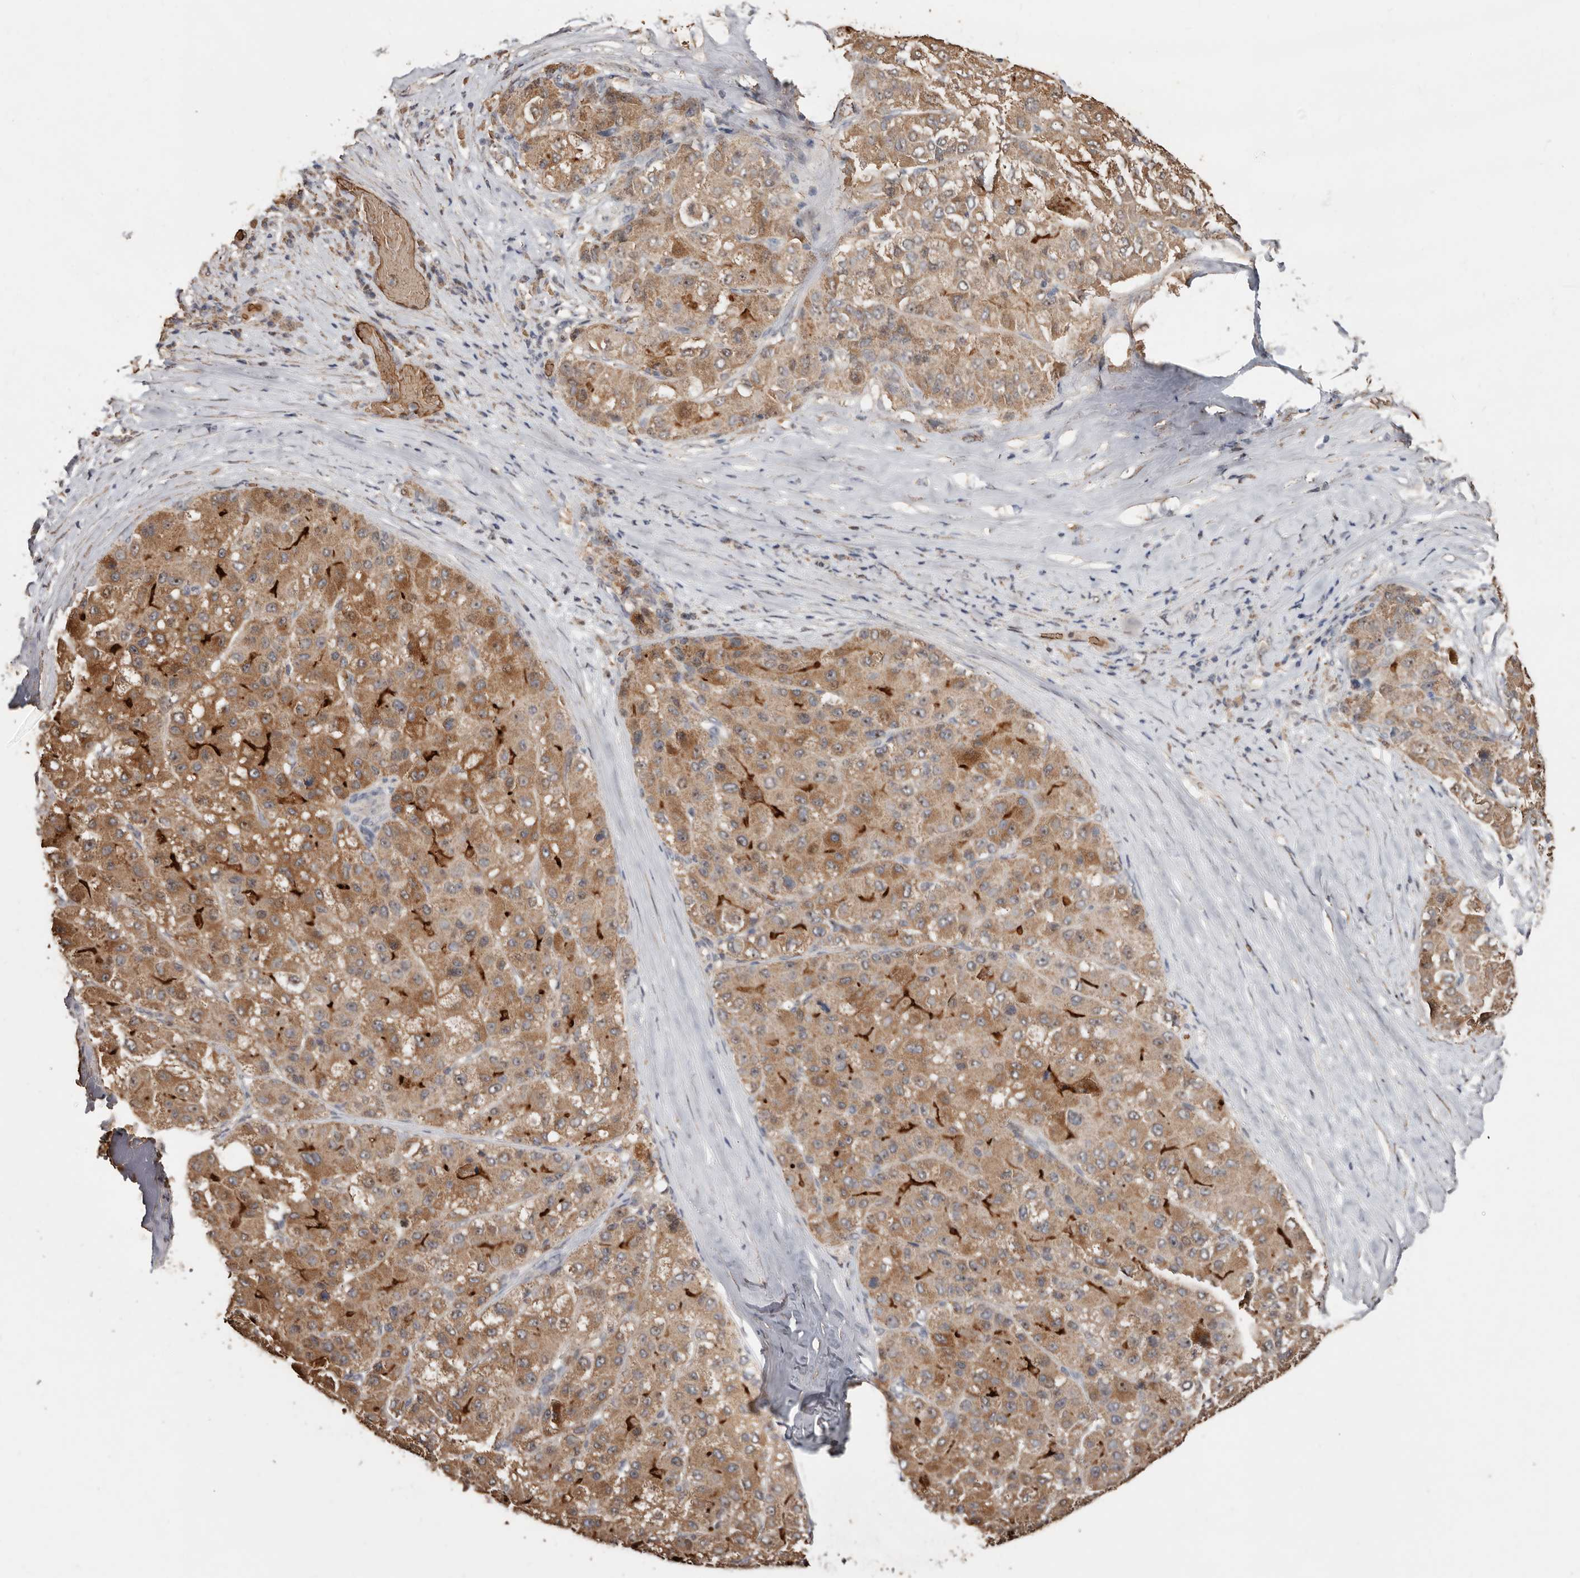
{"staining": {"intensity": "moderate", "quantity": ">75%", "location": "cytoplasmic/membranous"}, "tissue": "liver cancer", "cell_type": "Tumor cells", "image_type": "cancer", "snomed": [{"axis": "morphology", "description": "Carcinoma, Hepatocellular, NOS"}, {"axis": "topography", "description": "Liver"}], "caption": "Protein expression analysis of human liver hepatocellular carcinoma reveals moderate cytoplasmic/membranous positivity in about >75% of tumor cells. Using DAB (brown) and hematoxylin (blue) stains, captured at high magnification using brightfield microscopy.", "gene": "GRAMD2A", "patient": {"sex": "male", "age": 80}}